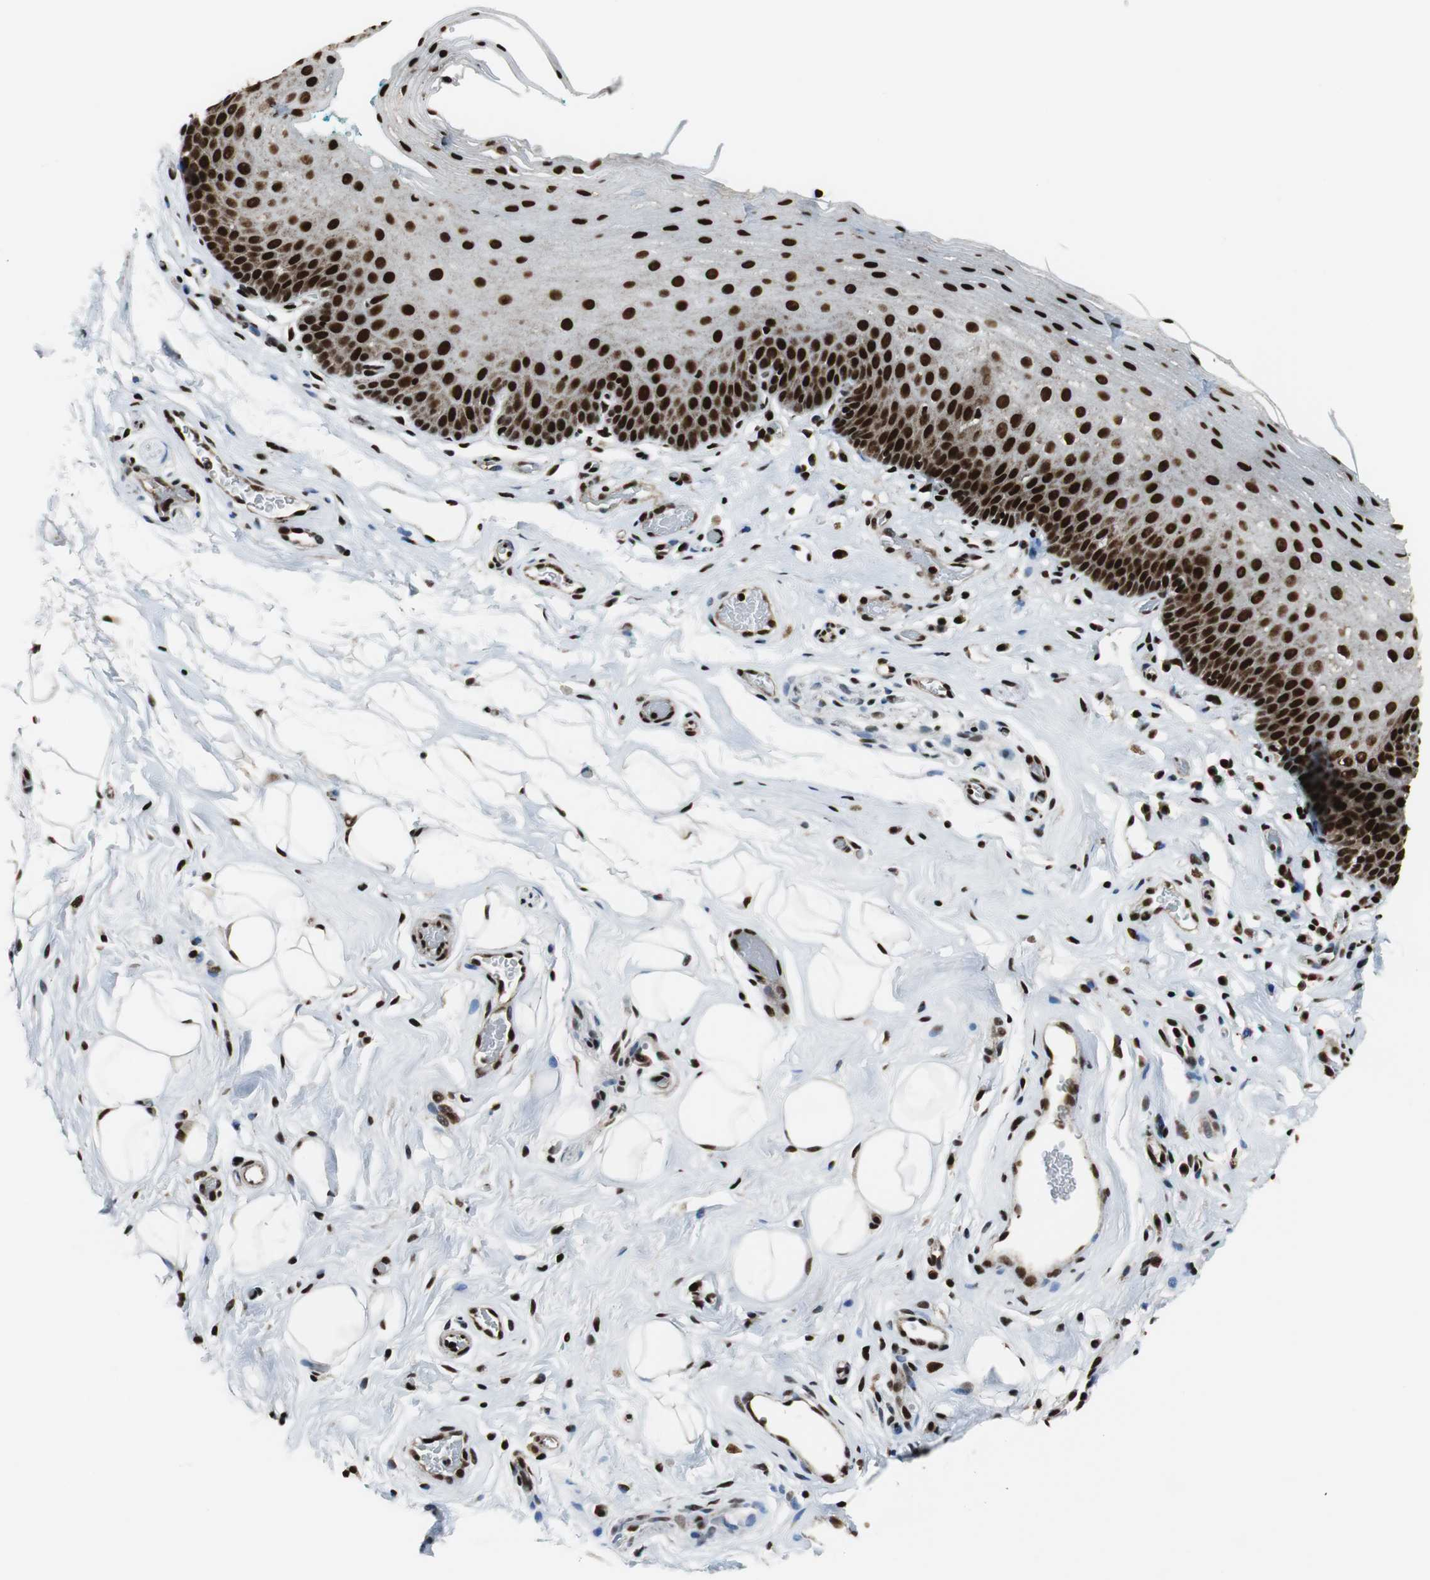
{"staining": {"intensity": "strong", "quantity": ">75%", "location": "nuclear"}, "tissue": "nasopharynx", "cell_type": "Respiratory epithelial cells", "image_type": "normal", "snomed": [{"axis": "morphology", "description": "Normal tissue, NOS"}, {"axis": "topography", "description": "Nasopharynx"}], "caption": "Immunohistochemistry histopathology image of unremarkable nasopharynx stained for a protein (brown), which displays high levels of strong nuclear positivity in approximately >75% of respiratory epithelial cells.", "gene": "HDAC1", "patient": {"sex": "male", "age": 56}}